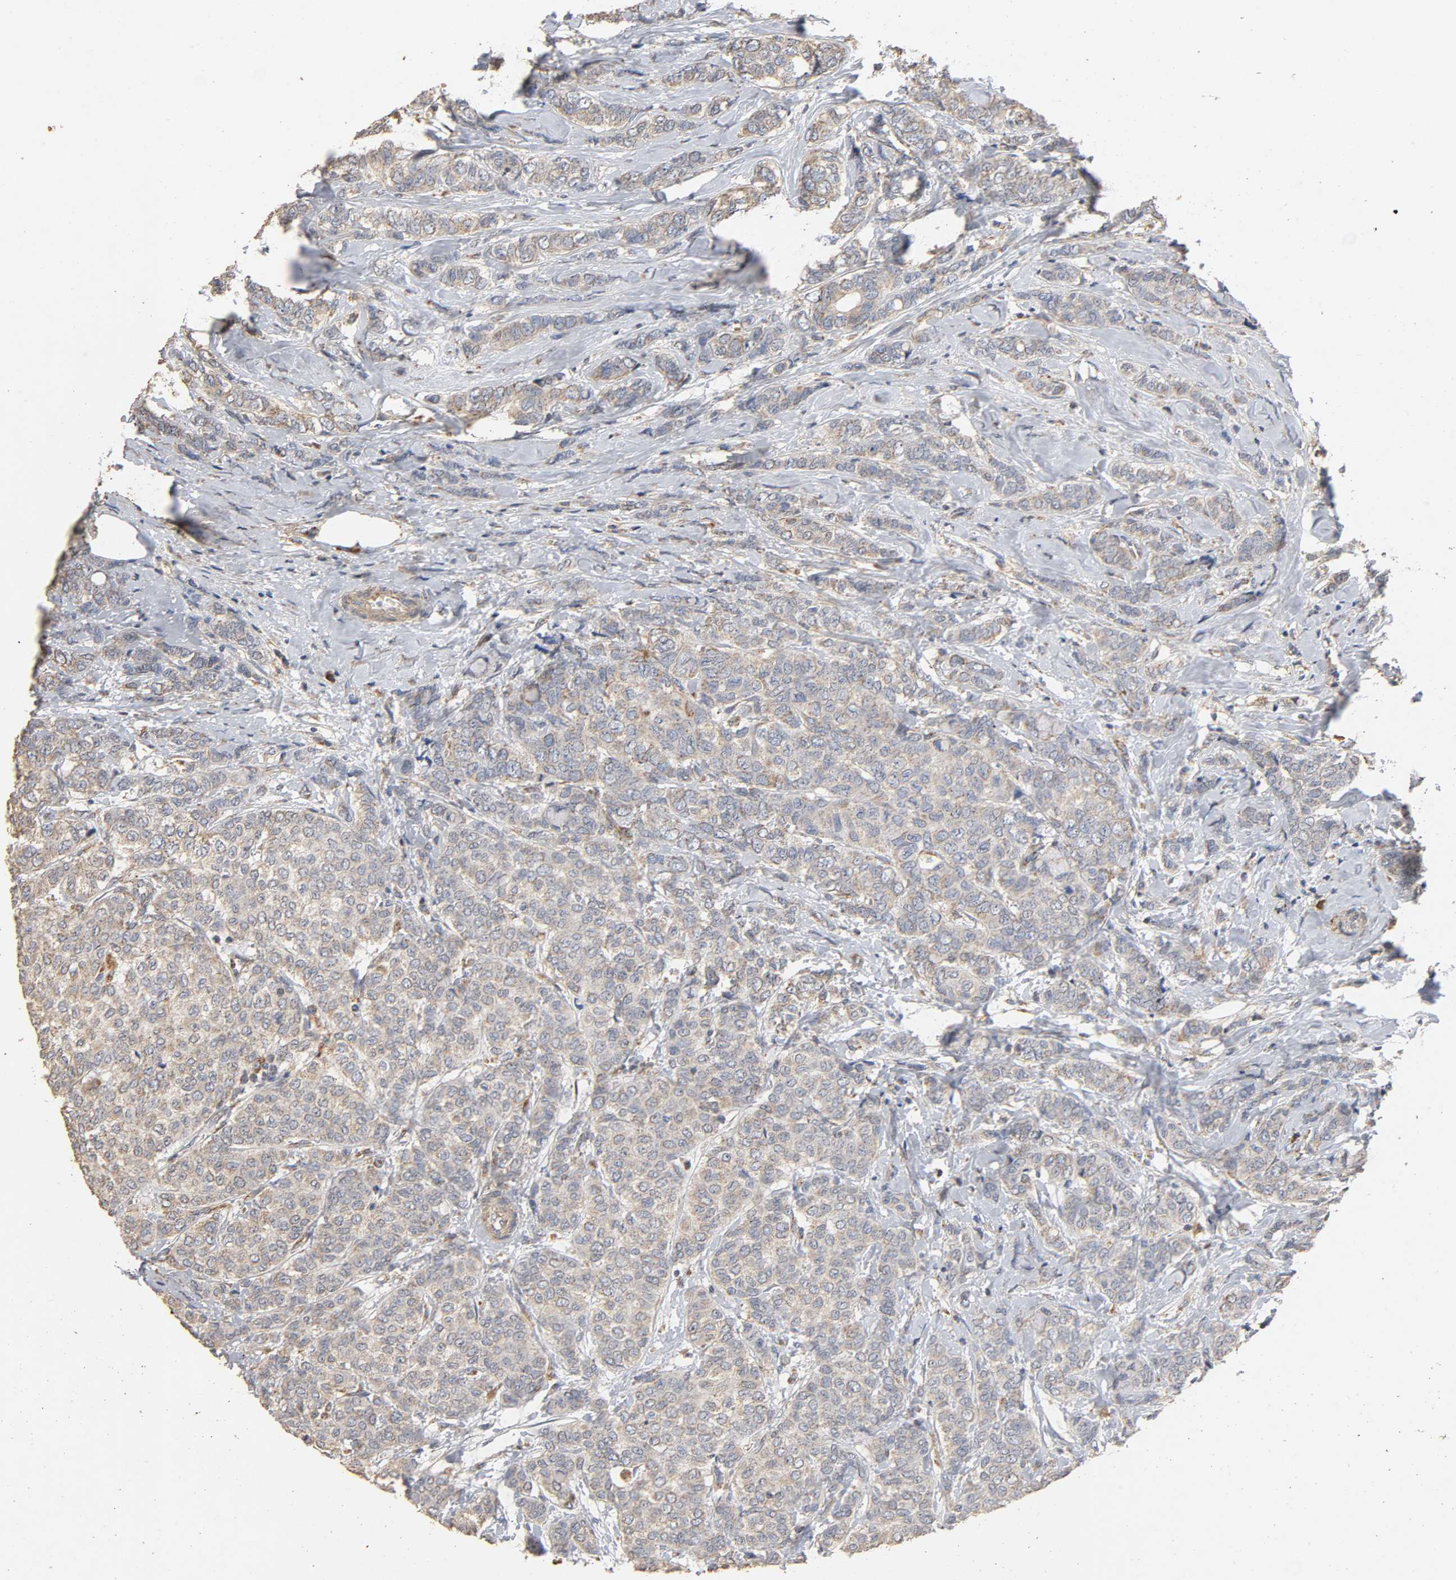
{"staining": {"intensity": "weak", "quantity": ">75%", "location": "cytoplasmic/membranous"}, "tissue": "breast cancer", "cell_type": "Tumor cells", "image_type": "cancer", "snomed": [{"axis": "morphology", "description": "Lobular carcinoma"}, {"axis": "topography", "description": "Breast"}], "caption": "Breast cancer (lobular carcinoma) stained with a brown dye shows weak cytoplasmic/membranous positive staining in approximately >75% of tumor cells.", "gene": "NDUFS3", "patient": {"sex": "female", "age": 60}}